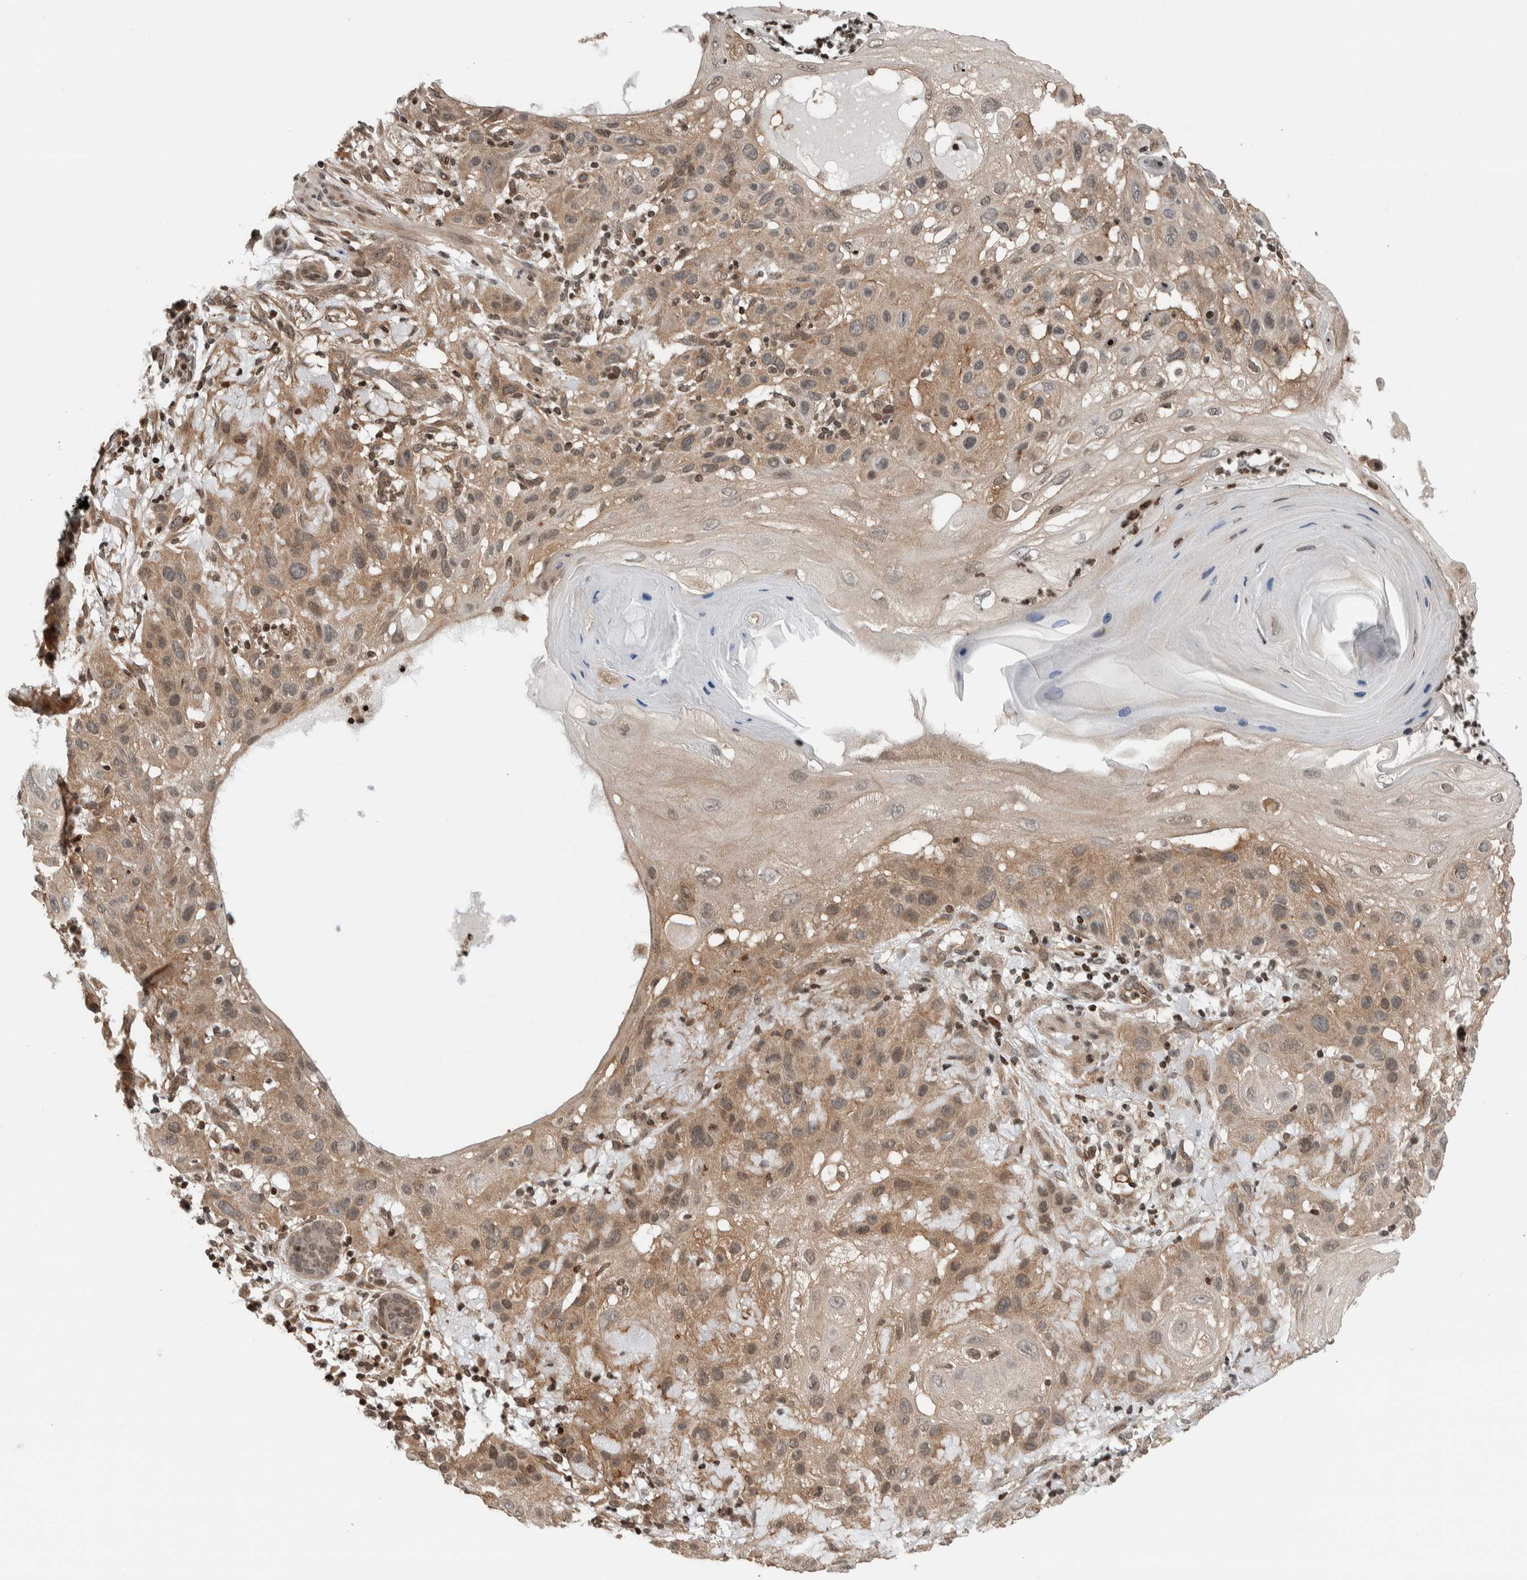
{"staining": {"intensity": "moderate", "quantity": ">75%", "location": "cytoplasmic/membranous,nuclear"}, "tissue": "skin cancer", "cell_type": "Tumor cells", "image_type": "cancer", "snomed": [{"axis": "morphology", "description": "Squamous cell carcinoma, NOS"}, {"axis": "topography", "description": "Skin"}], "caption": "This image shows skin squamous cell carcinoma stained with immunohistochemistry (IHC) to label a protein in brown. The cytoplasmic/membranous and nuclear of tumor cells show moderate positivity for the protein. Nuclei are counter-stained blue.", "gene": "NPLOC4", "patient": {"sex": "female", "age": 96}}